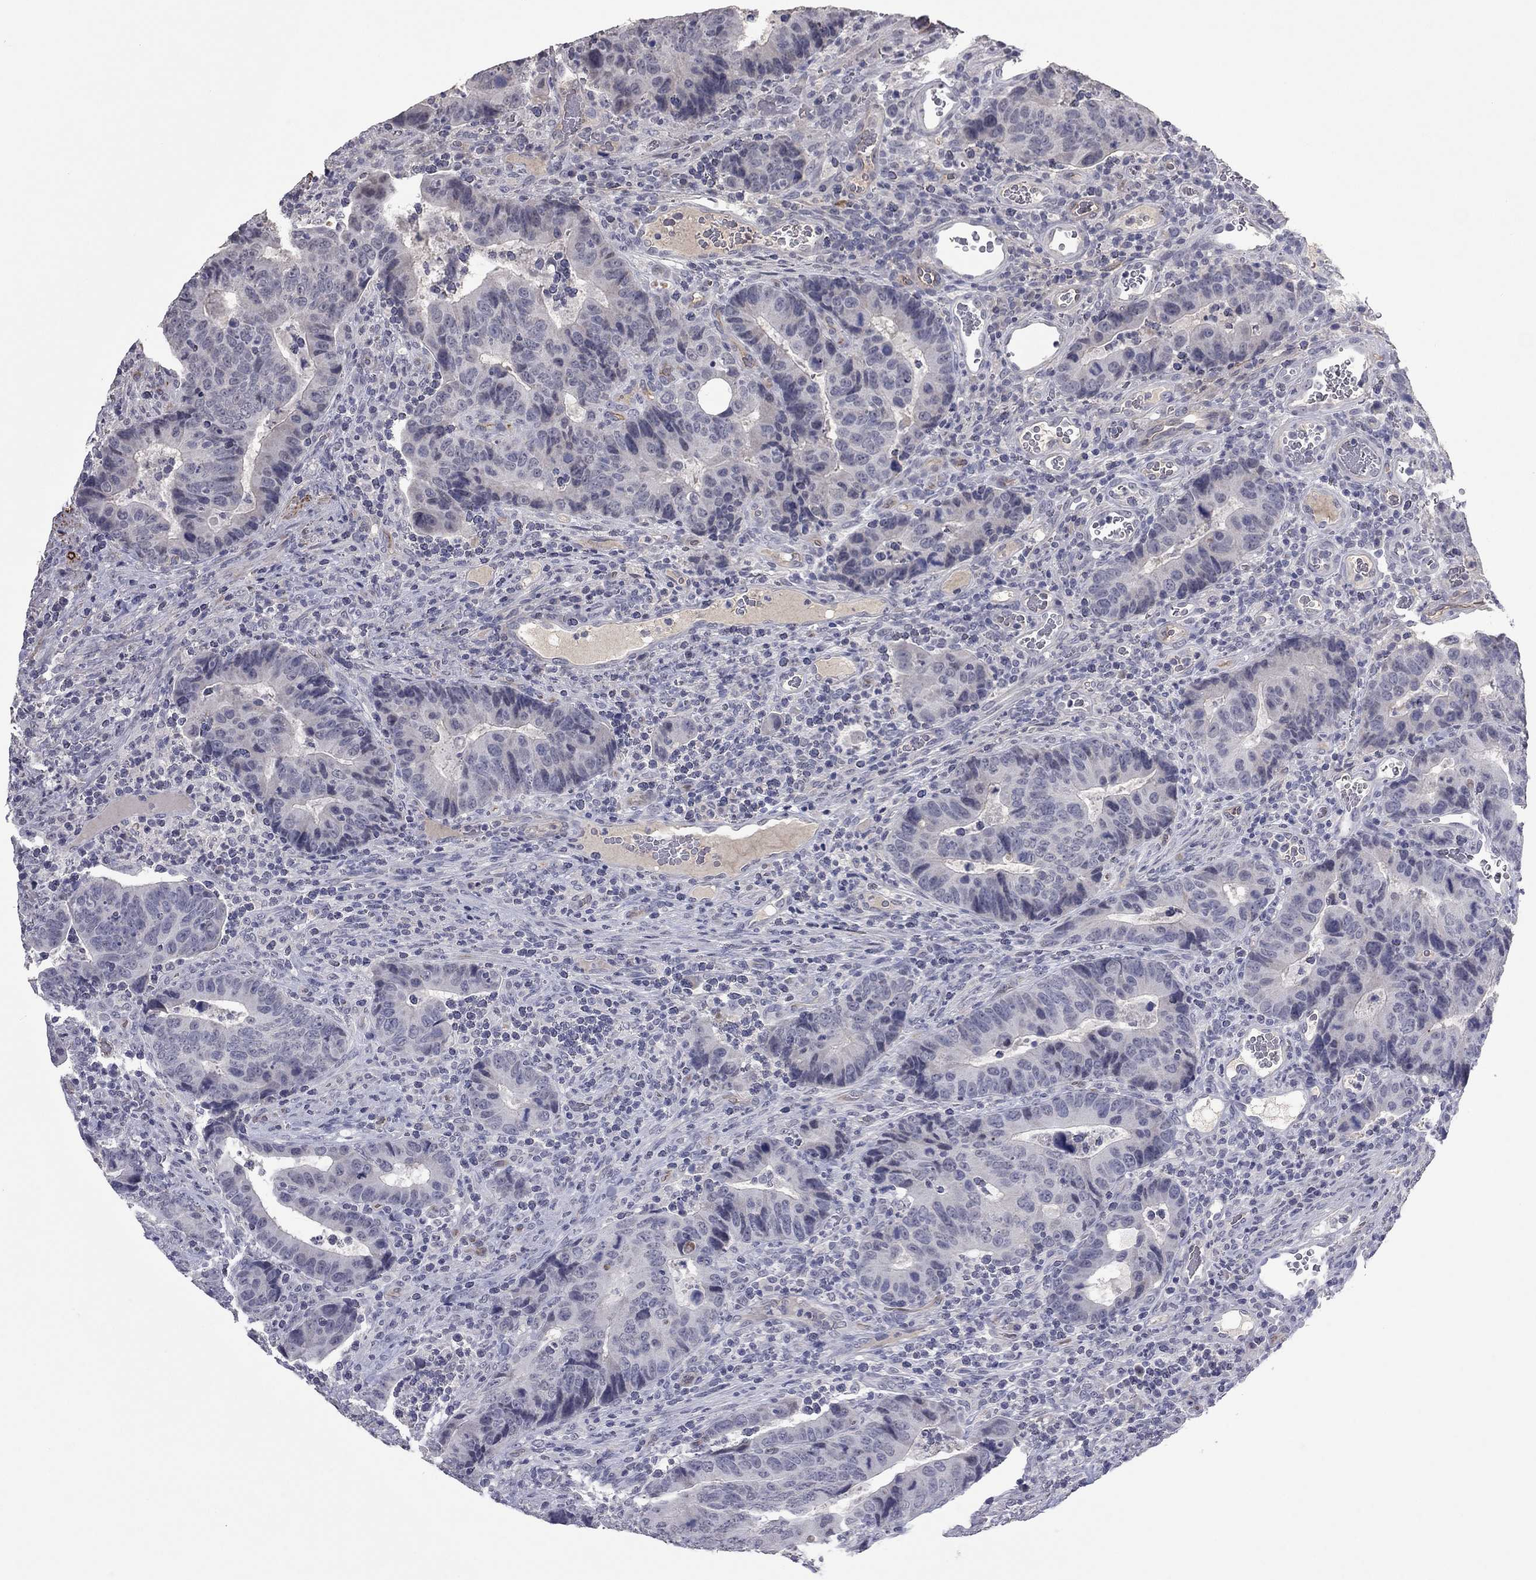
{"staining": {"intensity": "negative", "quantity": "none", "location": "none"}, "tissue": "colorectal cancer", "cell_type": "Tumor cells", "image_type": "cancer", "snomed": [{"axis": "morphology", "description": "Adenocarcinoma, NOS"}, {"axis": "topography", "description": "Colon"}], "caption": "The histopathology image exhibits no staining of tumor cells in colorectal cancer (adenocarcinoma).", "gene": "IP6K3", "patient": {"sex": "female", "age": 56}}